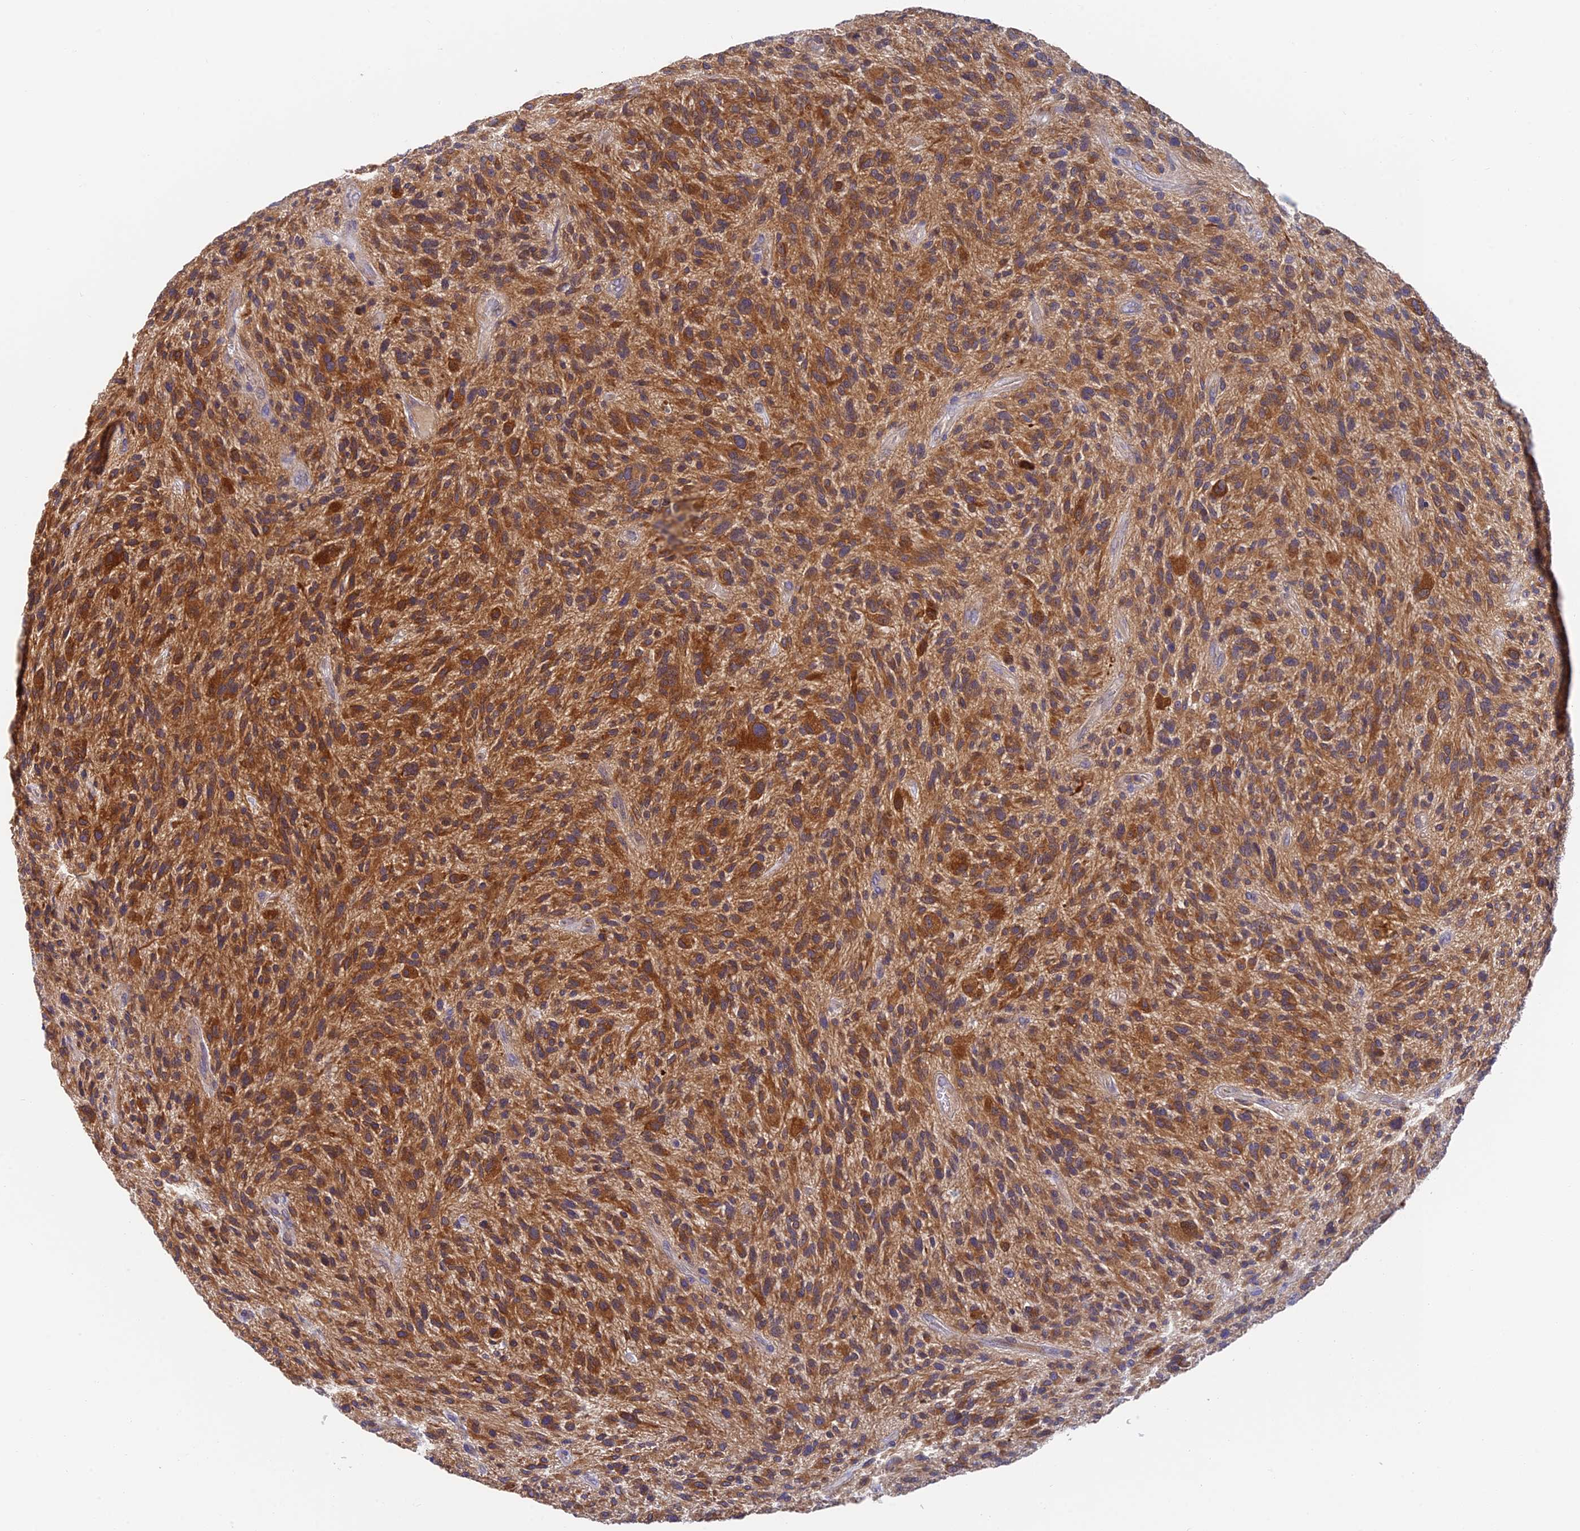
{"staining": {"intensity": "moderate", "quantity": ">75%", "location": "cytoplasmic/membranous"}, "tissue": "glioma", "cell_type": "Tumor cells", "image_type": "cancer", "snomed": [{"axis": "morphology", "description": "Glioma, malignant, High grade"}, {"axis": "topography", "description": "Brain"}], "caption": "A micrograph of human malignant glioma (high-grade) stained for a protein demonstrates moderate cytoplasmic/membranous brown staining in tumor cells.", "gene": "IPO5", "patient": {"sex": "male", "age": 47}}